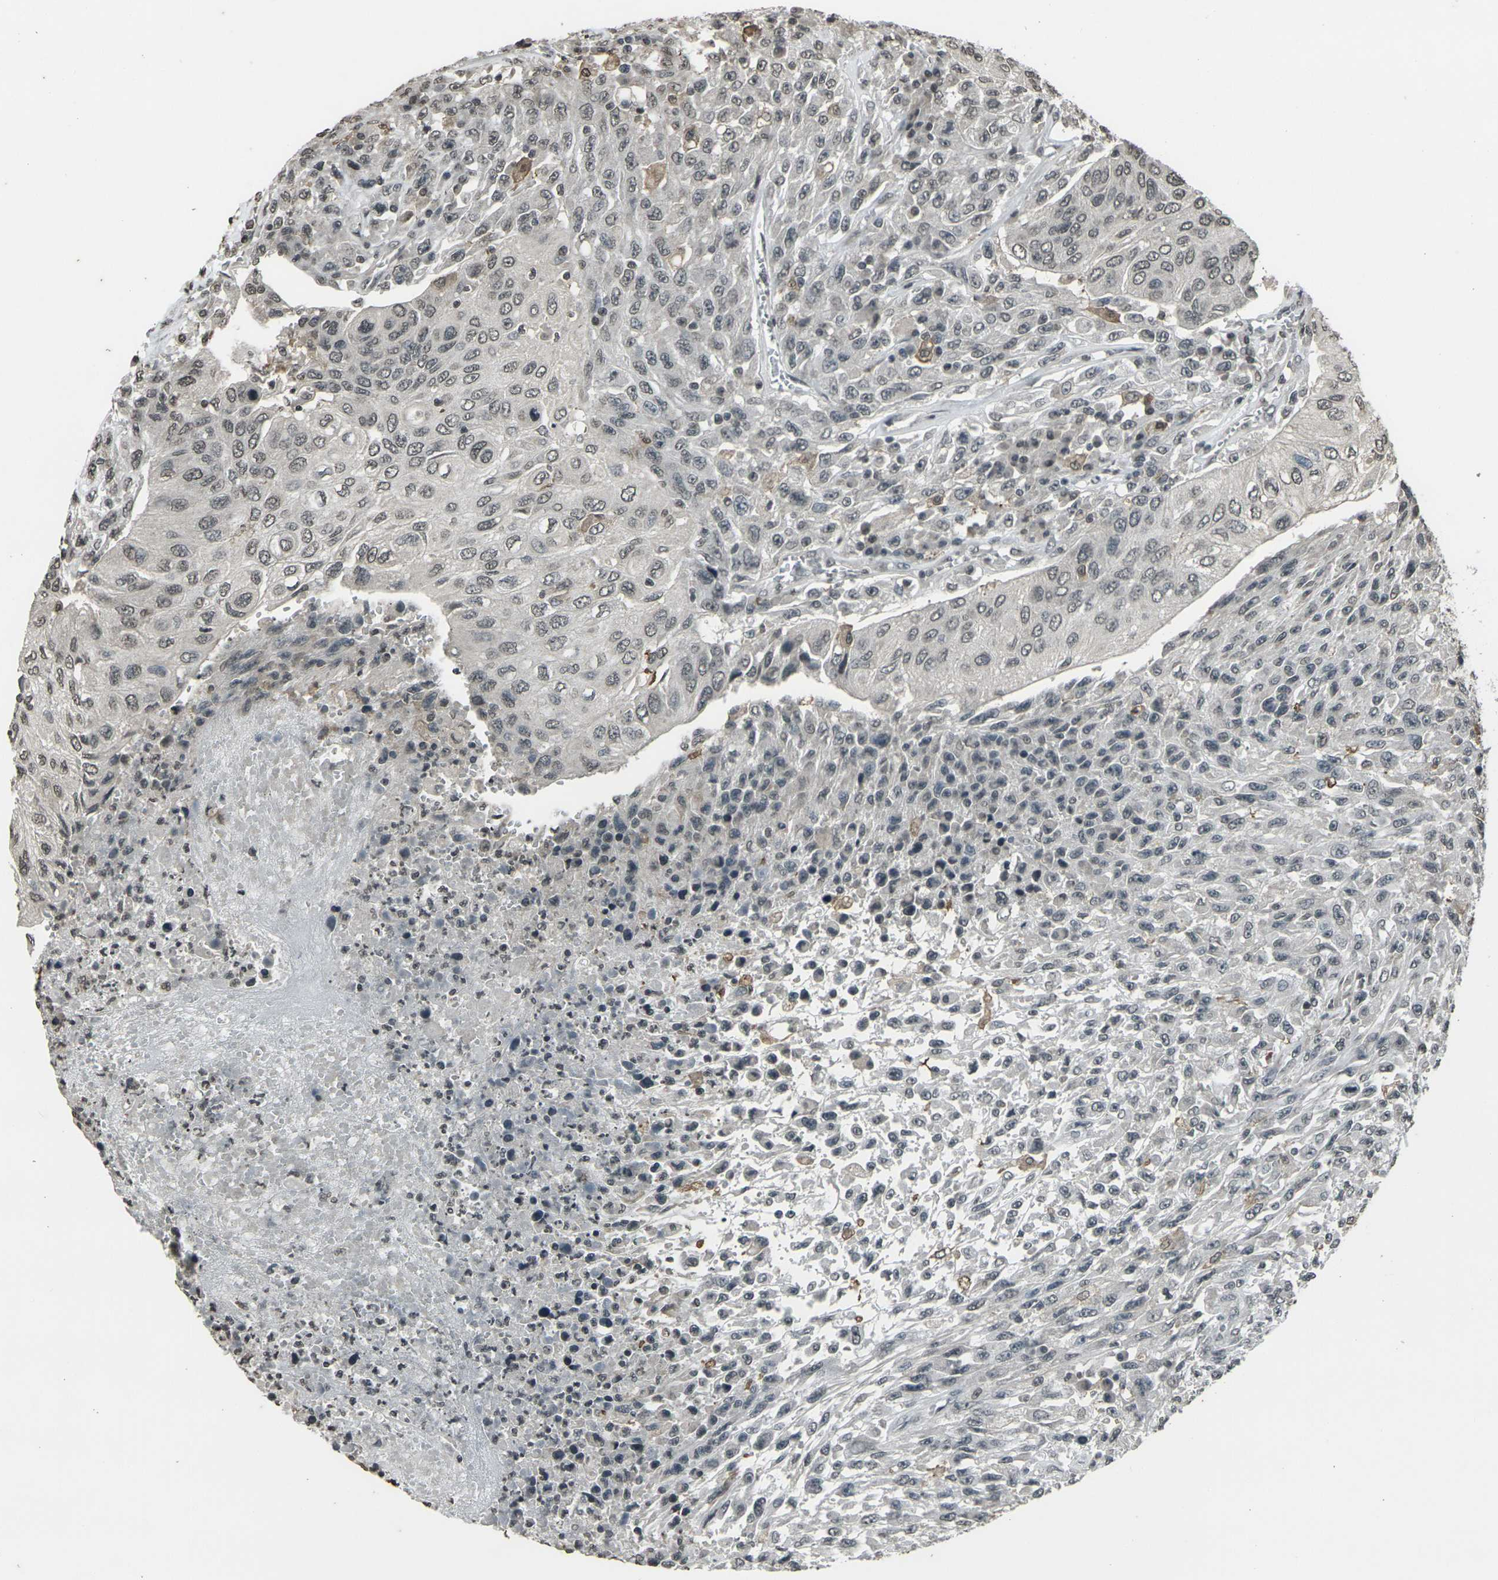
{"staining": {"intensity": "weak", "quantity": "25%-75%", "location": "nuclear"}, "tissue": "urothelial cancer", "cell_type": "Tumor cells", "image_type": "cancer", "snomed": [{"axis": "morphology", "description": "Urothelial carcinoma, High grade"}, {"axis": "topography", "description": "Urinary bladder"}], "caption": "Protein staining exhibits weak nuclear positivity in approximately 25%-75% of tumor cells in urothelial cancer. The staining is performed using DAB (3,3'-diaminobenzidine) brown chromogen to label protein expression. The nuclei are counter-stained blue using hematoxylin.", "gene": "PRPF8", "patient": {"sex": "male", "age": 66}}